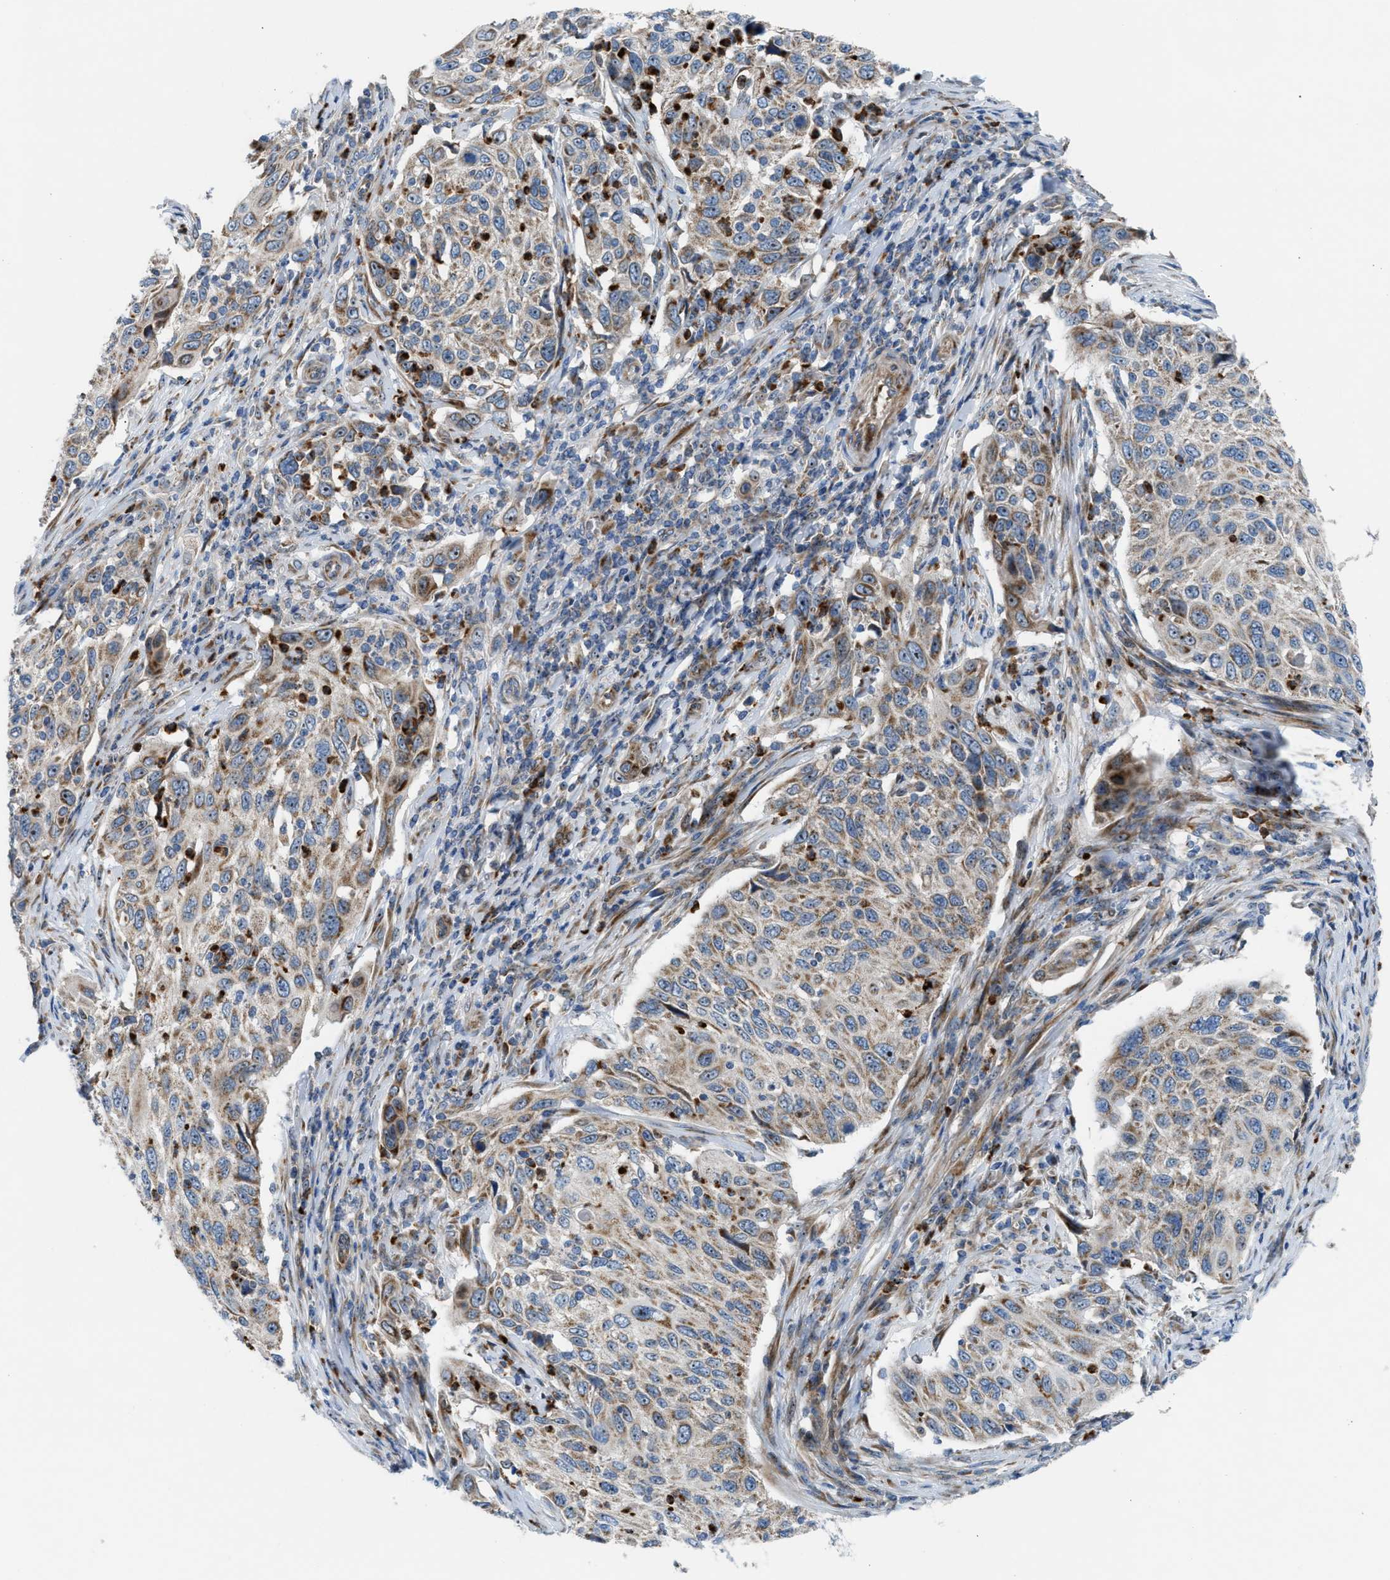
{"staining": {"intensity": "moderate", "quantity": ">75%", "location": "cytoplasmic/membranous,nuclear"}, "tissue": "cervical cancer", "cell_type": "Tumor cells", "image_type": "cancer", "snomed": [{"axis": "morphology", "description": "Squamous cell carcinoma, NOS"}, {"axis": "topography", "description": "Cervix"}], "caption": "Immunohistochemical staining of human cervical squamous cell carcinoma shows medium levels of moderate cytoplasmic/membranous and nuclear positivity in approximately >75% of tumor cells. (Stains: DAB (3,3'-diaminobenzidine) in brown, nuclei in blue, Microscopy: brightfield microscopy at high magnification).", "gene": "TPH1", "patient": {"sex": "female", "age": 70}}